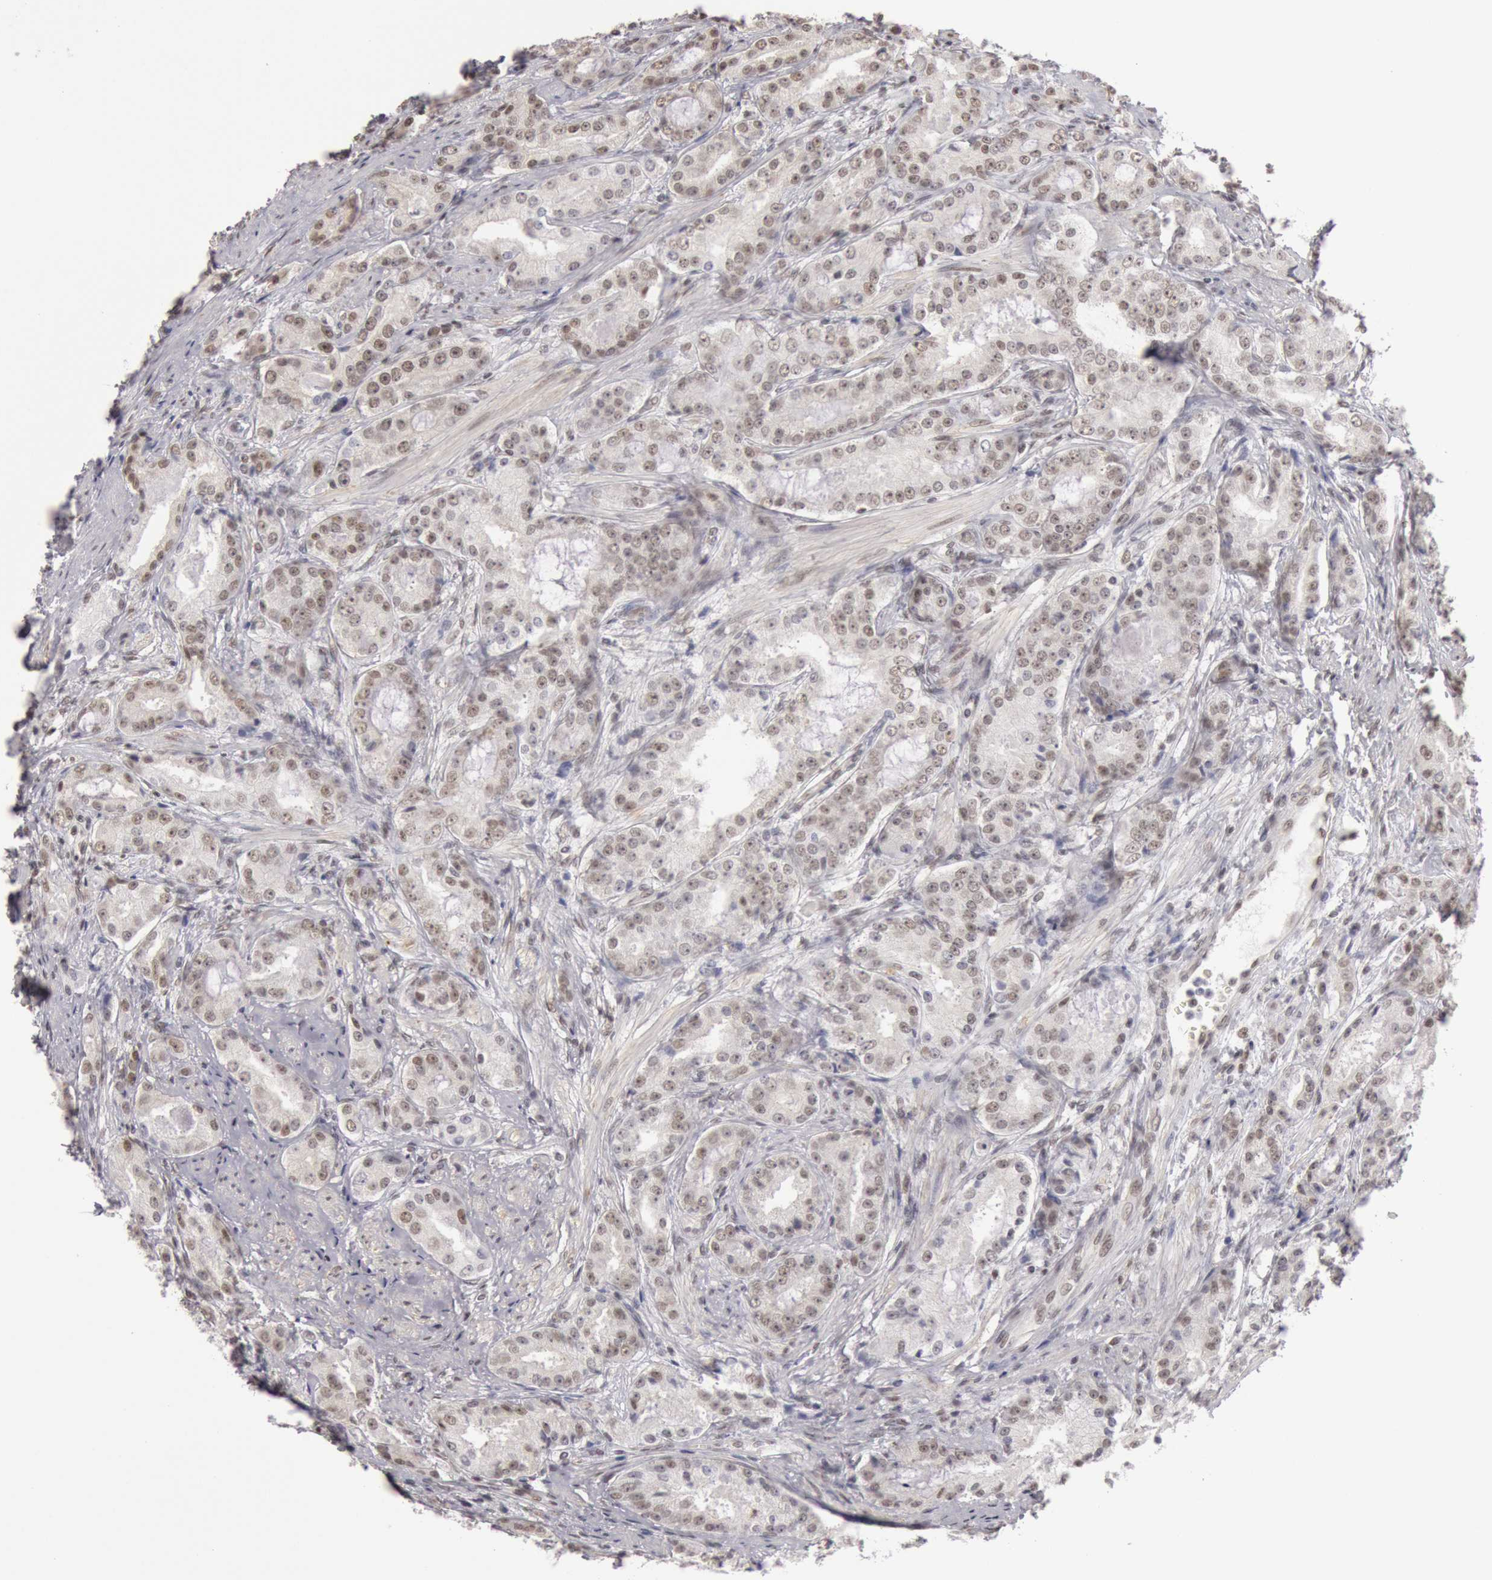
{"staining": {"intensity": "moderate", "quantity": "25%-75%", "location": "nuclear"}, "tissue": "prostate cancer", "cell_type": "Tumor cells", "image_type": "cancer", "snomed": [{"axis": "morphology", "description": "Adenocarcinoma, Medium grade"}, {"axis": "topography", "description": "Prostate"}], "caption": "Immunohistochemistry (DAB (3,3'-diaminobenzidine)) staining of prostate cancer (medium-grade adenocarcinoma) displays moderate nuclear protein positivity in approximately 25%-75% of tumor cells. The protein is stained brown, and the nuclei are stained in blue (DAB IHC with brightfield microscopy, high magnification).", "gene": "ESS2", "patient": {"sex": "male", "age": 72}}